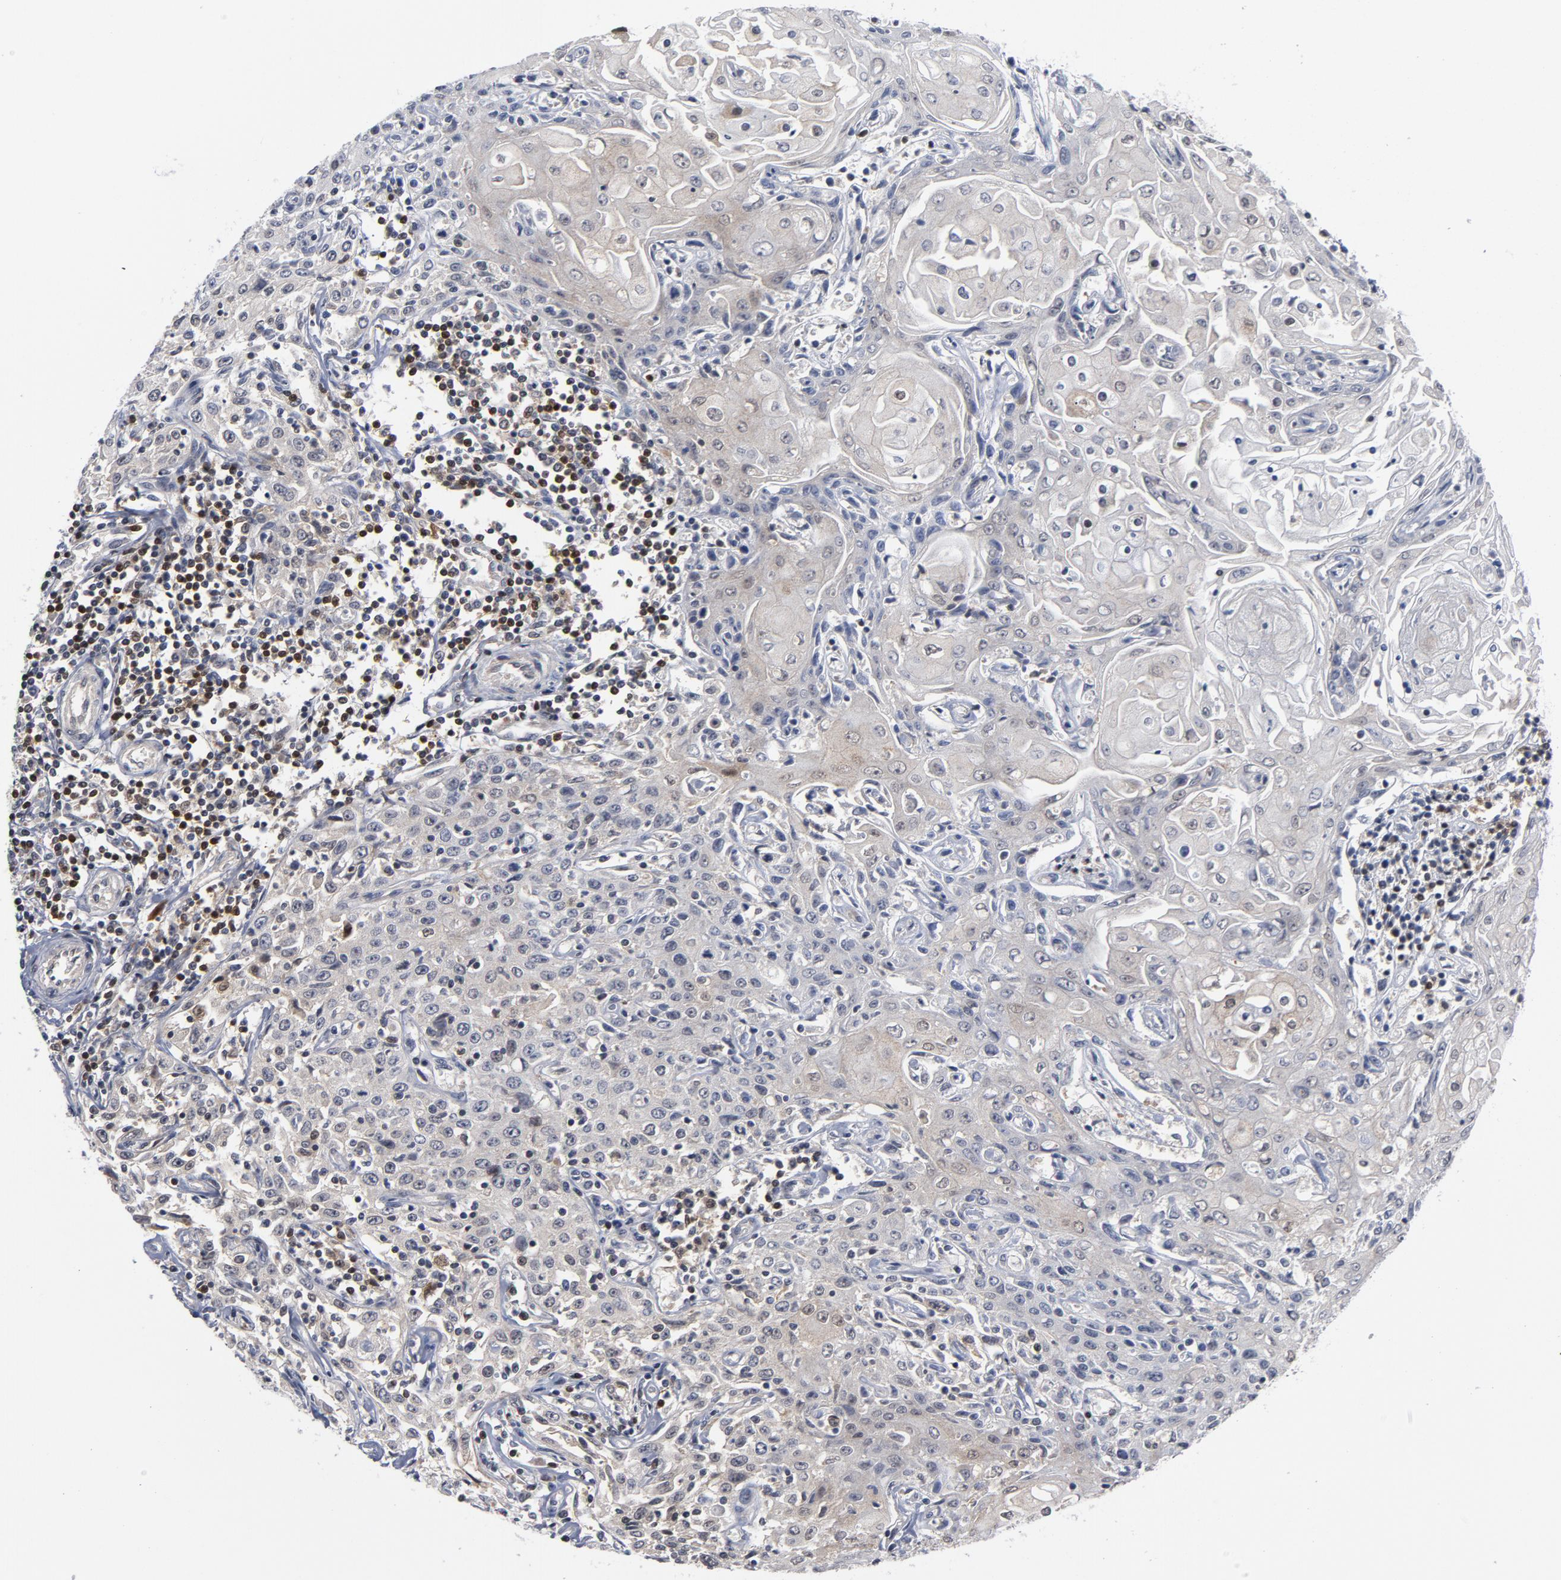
{"staining": {"intensity": "weak", "quantity": "<25%", "location": "cytoplasmic/membranous"}, "tissue": "head and neck cancer", "cell_type": "Tumor cells", "image_type": "cancer", "snomed": [{"axis": "morphology", "description": "Squamous cell carcinoma, NOS"}, {"axis": "topography", "description": "Oral tissue"}, {"axis": "topography", "description": "Head-Neck"}], "caption": "A micrograph of head and neck cancer stained for a protein reveals no brown staining in tumor cells.", "gene": "TRADD", "patient": {"sex": "female", "age": 76}}